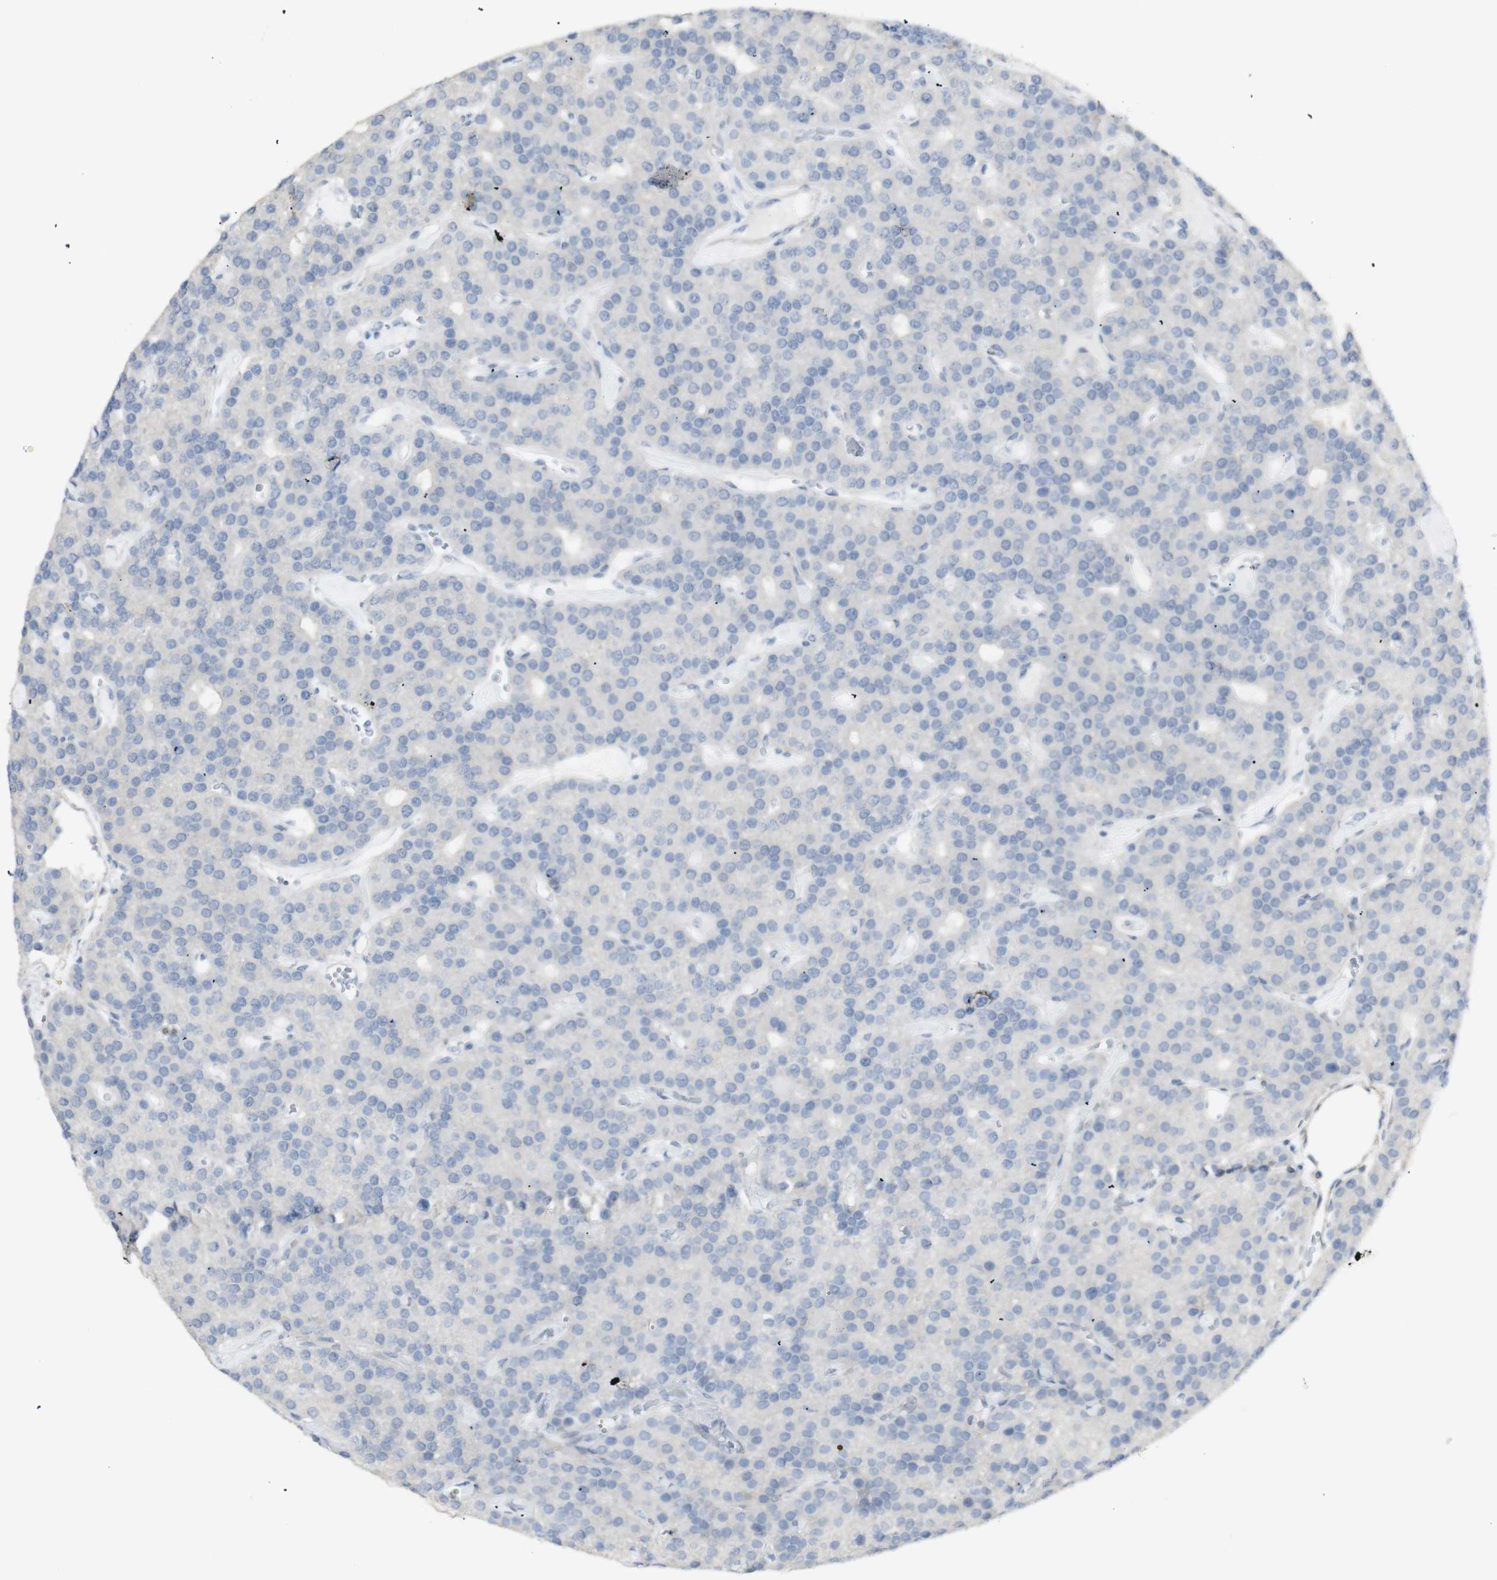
{"staining": {"intensity": "weak", "quantity": "25%-75%", "location": "cytoplasmic/membranous"}, "tissue": "parathyroid gland", "cell_type": "Glandular cells", "image_type": "normal", "snomed": [{"axis": "morphology", "description": "Normal tissue, NOS"}, {"axis": "morphology", "description": "Adenoma, NOS"}, {"axis": "topography", "description": "Parathyroid gland"}], "caption": "Human parathyroid gland stained with a brown dye shows weak cytoplasmic/membranous positive expression in about 25%-75% of glandular cells.", "gene": "NDST4", "patient": {"sex": "female", "age": 86}}